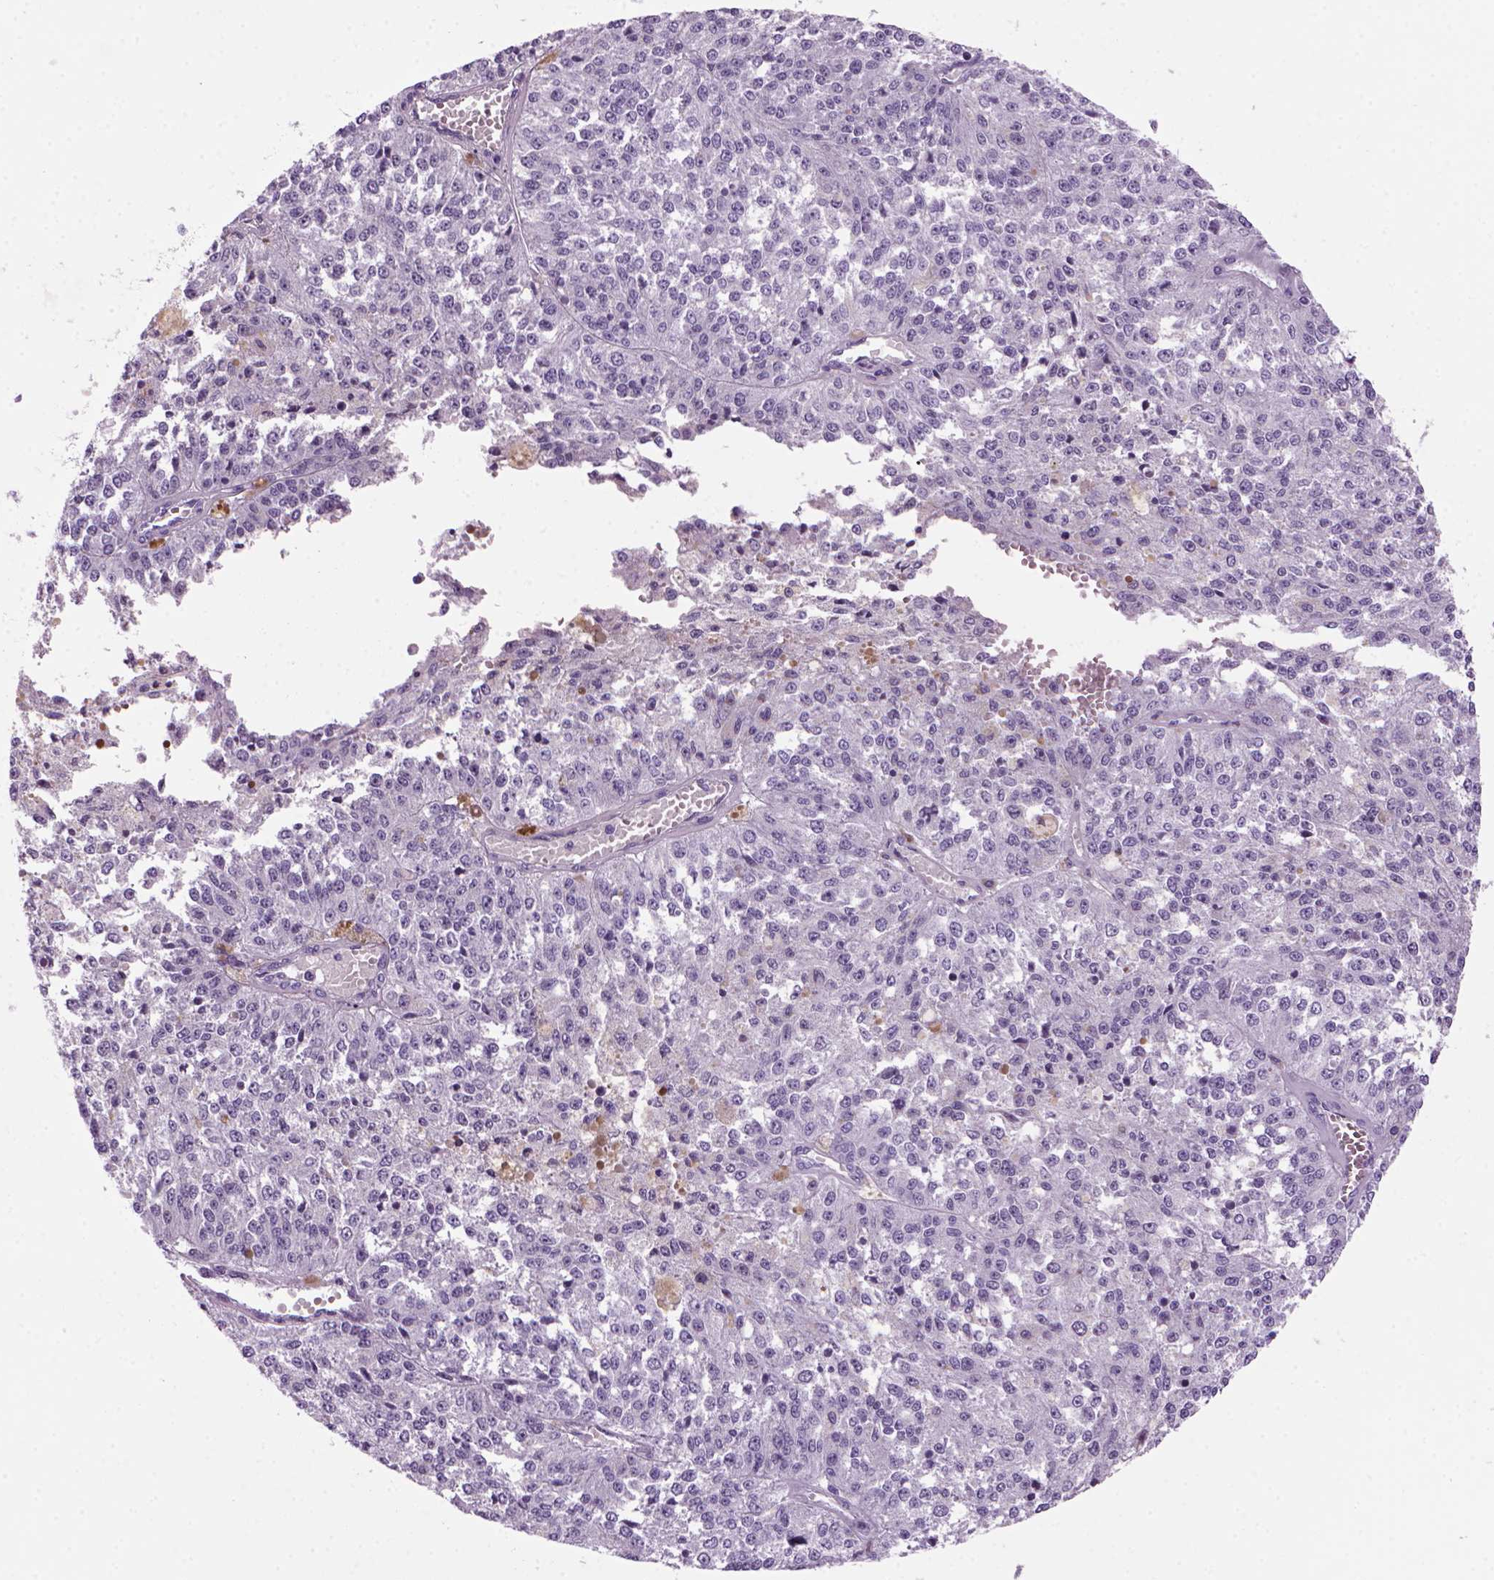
{"staining": {"intensity": "negative", "quantity": "none", "location": "none"}, "tissue": "melanoma", "cell_type": "Tumor cells", "image_type": "cancer", "snomed": [{"axis": "morphology", "description": "Malignant melanoma, Metastatic site"}, {"axis": "topography", "description": "Lymph node"}], "caption": "Malignant melanoma (metastatic site) was stained to show a protein in brown. There is no significant expression in tumor cells.", "gene": "MZB1", "patient": {"sex": "female", "age": 64}}